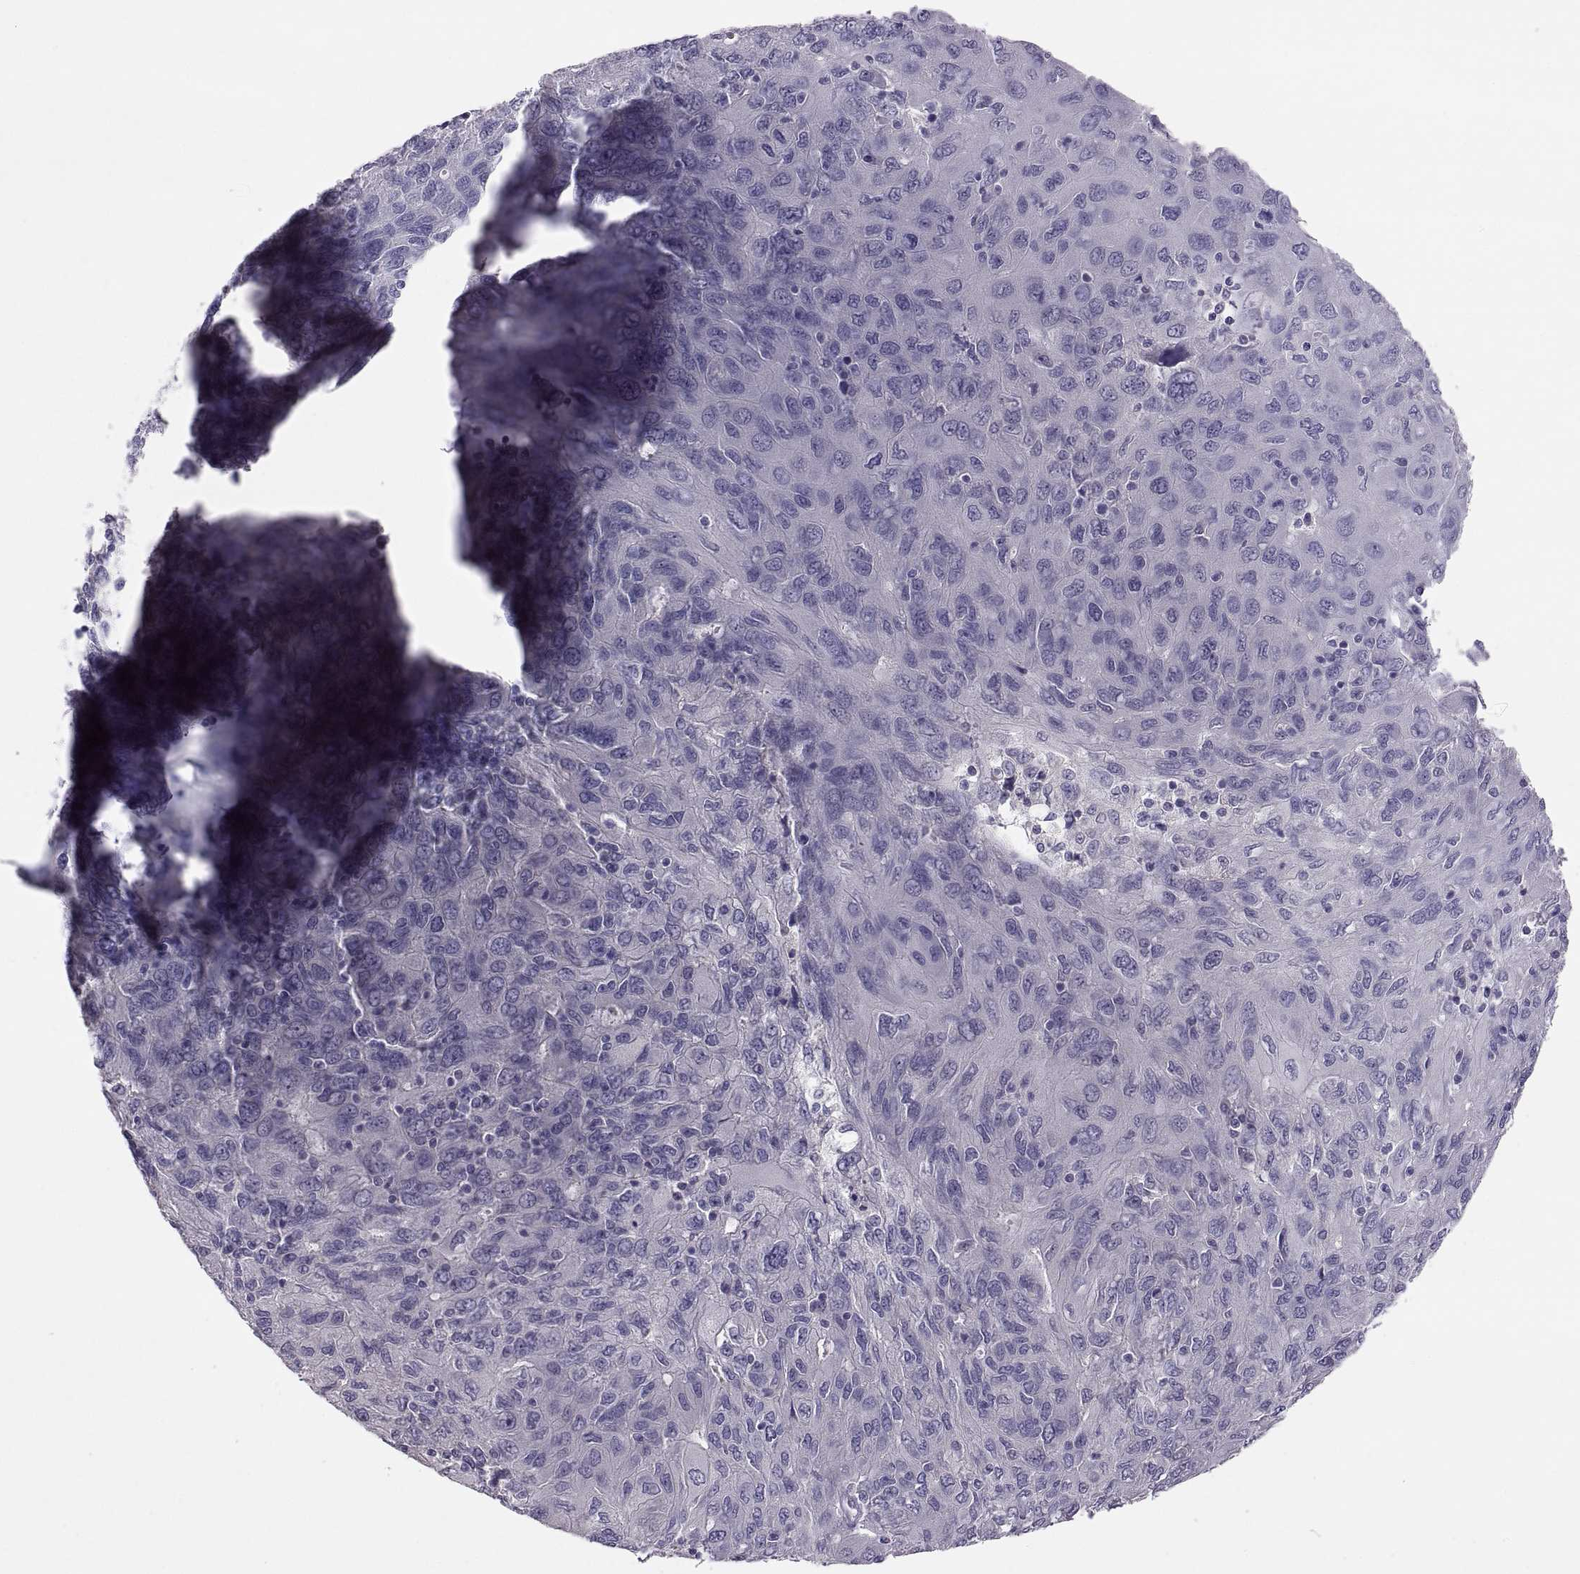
{"staining": {"intensity": "negative", "quantity": "none", "location": "none"}, "tissue": "ovarian cancer", "cell_type": "Tumor cells", "image_type": "cancer", "snomed": [{"axis": "morphology", "description": "Carcinoma, endometroid"}, {"axis": "topography", "description": "Ovary"}], "caption": "Micrograph shows no significant protein positivity in tumor cells of ovarian cancer.", "gene": "TBX19", "patient": {"sex": "female", "age": 50}}